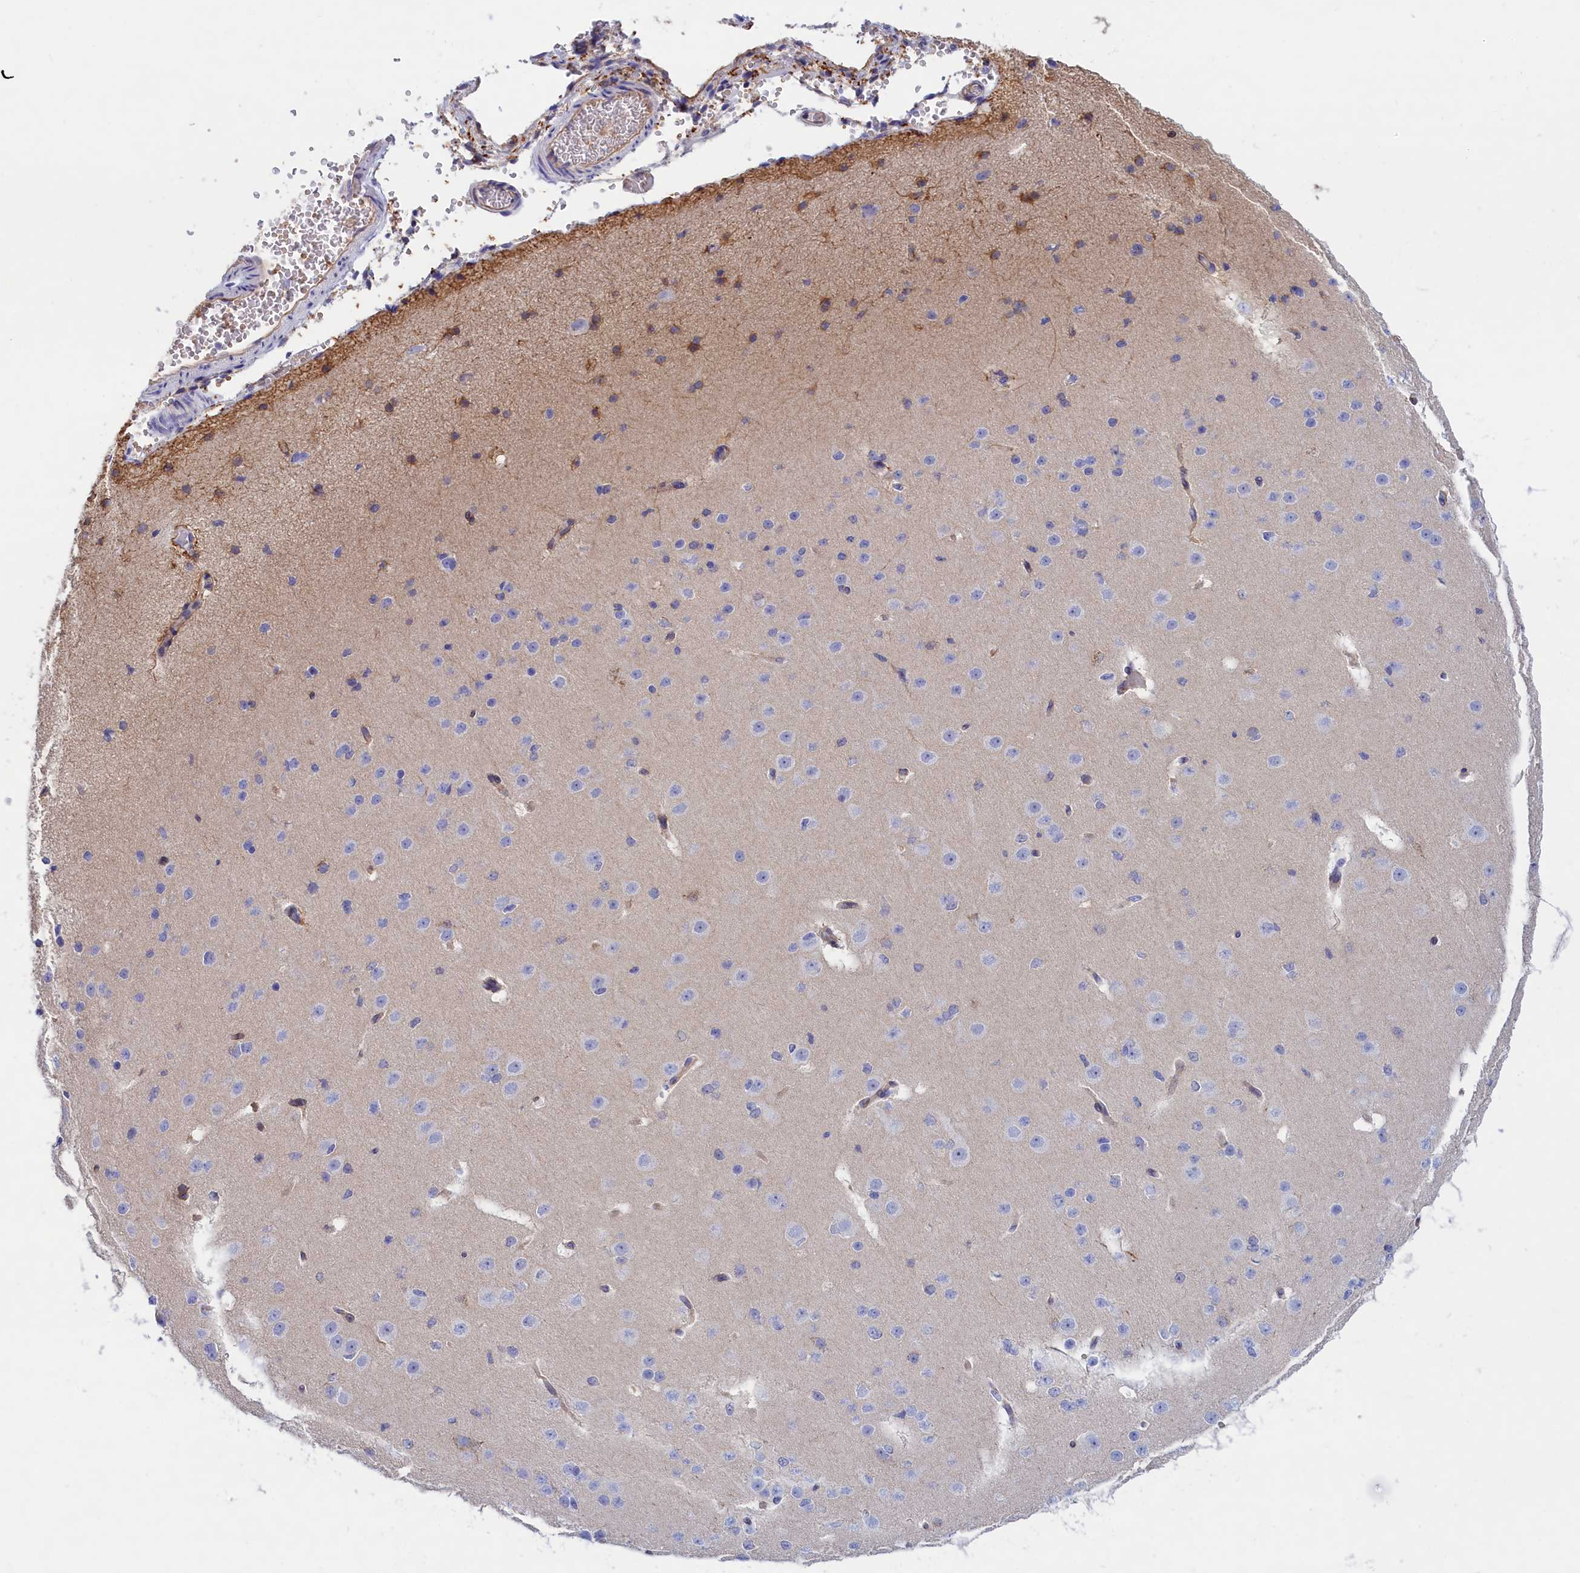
{"staining": {"intensity": "moderate", "quantity": "25%-75%", "location": "cytoplasmic/membranous"}, "tissue": "cerebral cortex", "cell_type": "Endothelial cells", "image_type": "normal", "snomed": [{"axis": "morphology", "description": "Normal tissue, NOS"}, {"axis": "morphology", "description": "Developmental malformation"}, {"axis": "topography", "description": "Cerebral cortex"}], "caption": "IHC of normal cerebral cortex shows medium levels of moderate cytoplasmic/membranous positivity in about 25%-75% of endothelial cells.", "gene": "ABCC12", "patient": {"sex": "female", "age": 30}}